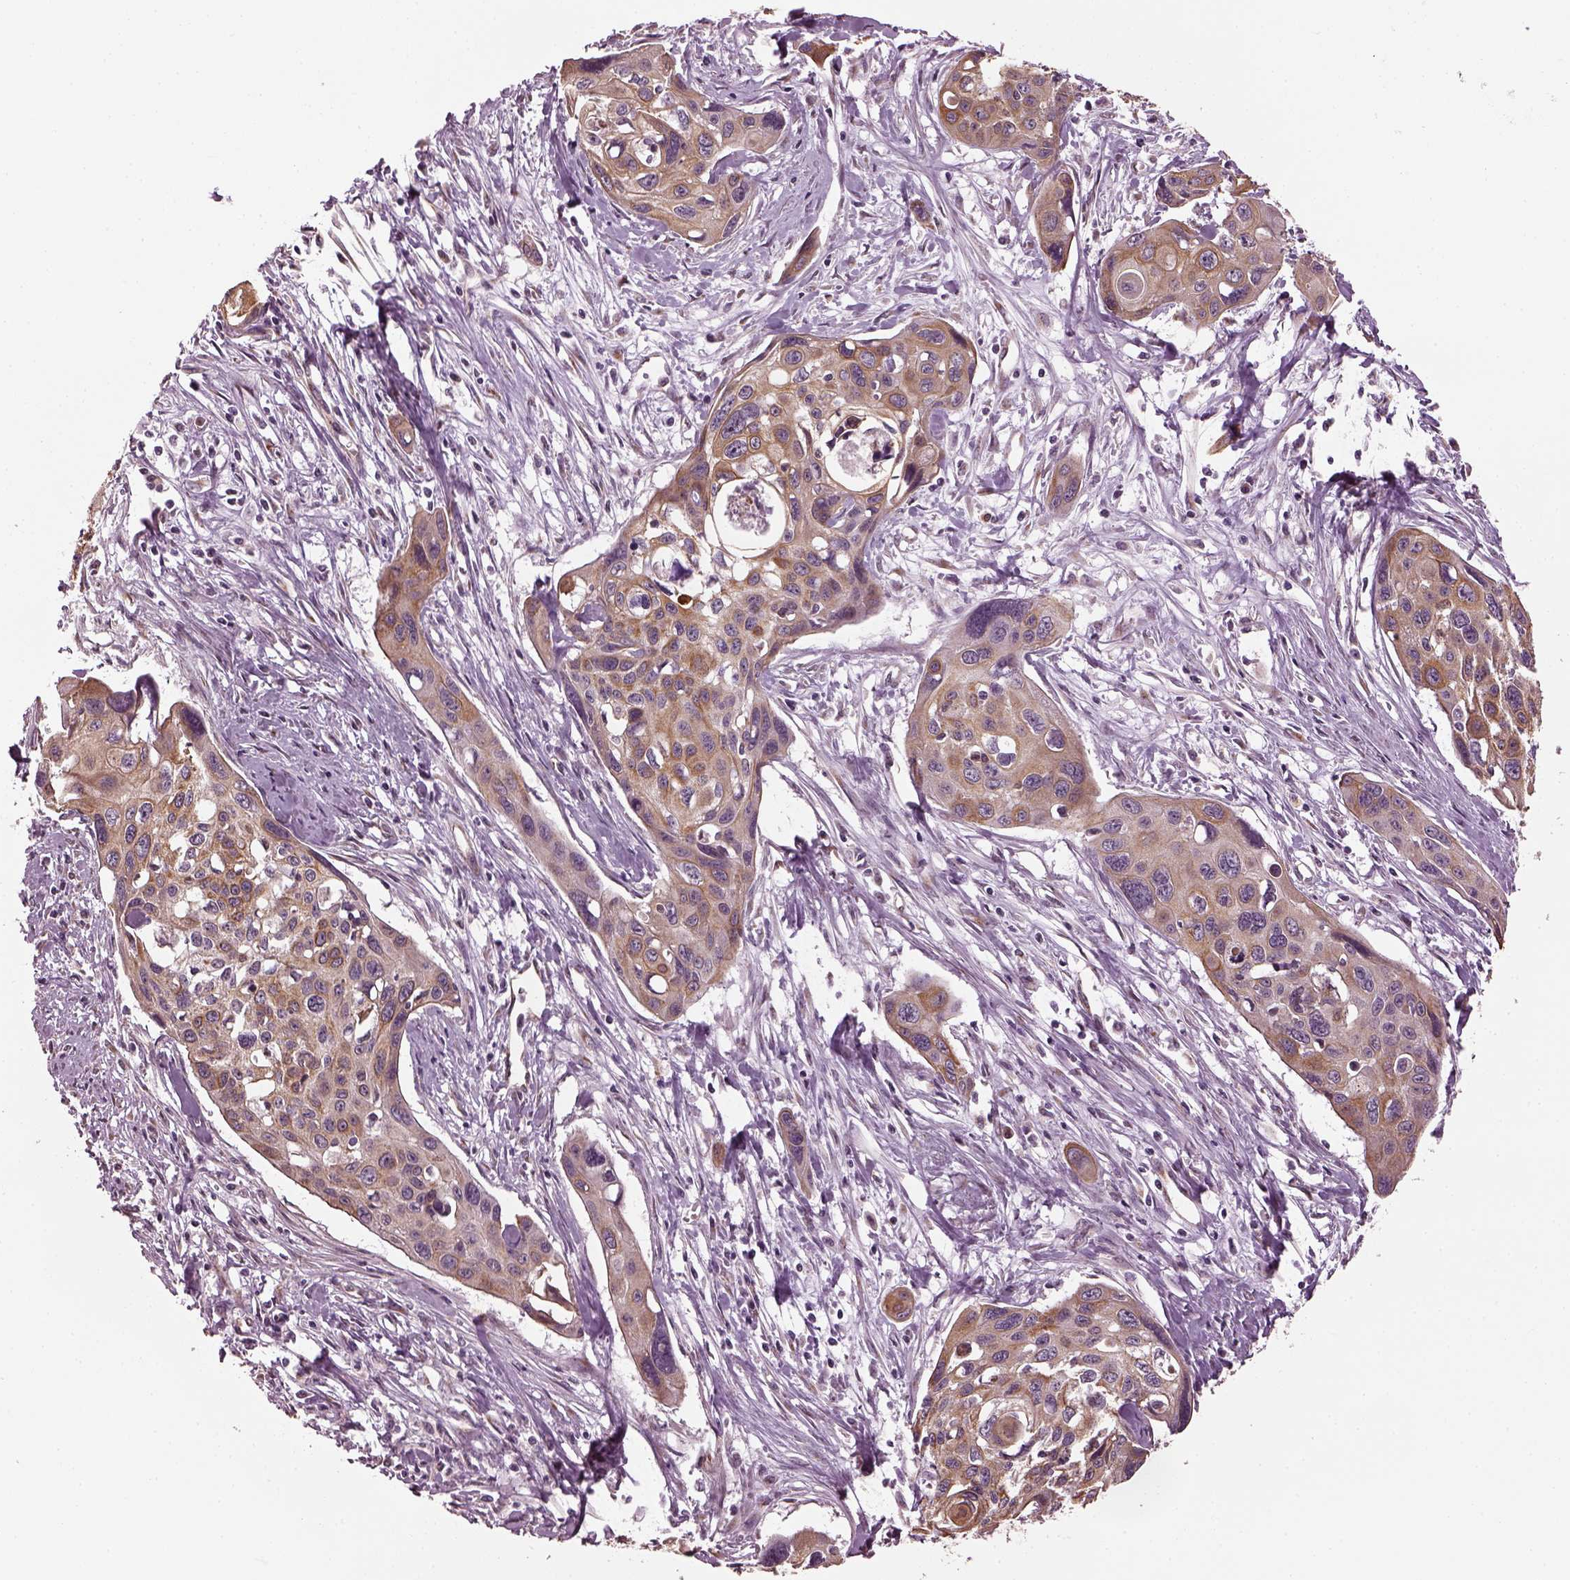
{"staining": {"intensity": "moderate", "quantity": "25%-75%", "location": "cytoplasmic/membranous"}, "tissue": "cervical cancer", "cell_type": "Tumor cells", "image_type": "cancer", "snomed": [{"axis": "morphology", "description": "Squamous cell carcinoma, NOS"}, {"axis": "topography", "description": "Cervix"}], "caption": "Brown immunohistochemical staining in squamous cell carcinoma (cervical) demonstrates moderate cytoplasmic/membranous staining in approximately 25%-75% of tumor cells. (DAB = brown stain, brightfield microscopy at high magnification).", "gene": "RUFY3", "patient": {"sex": "female", "age": 31}}